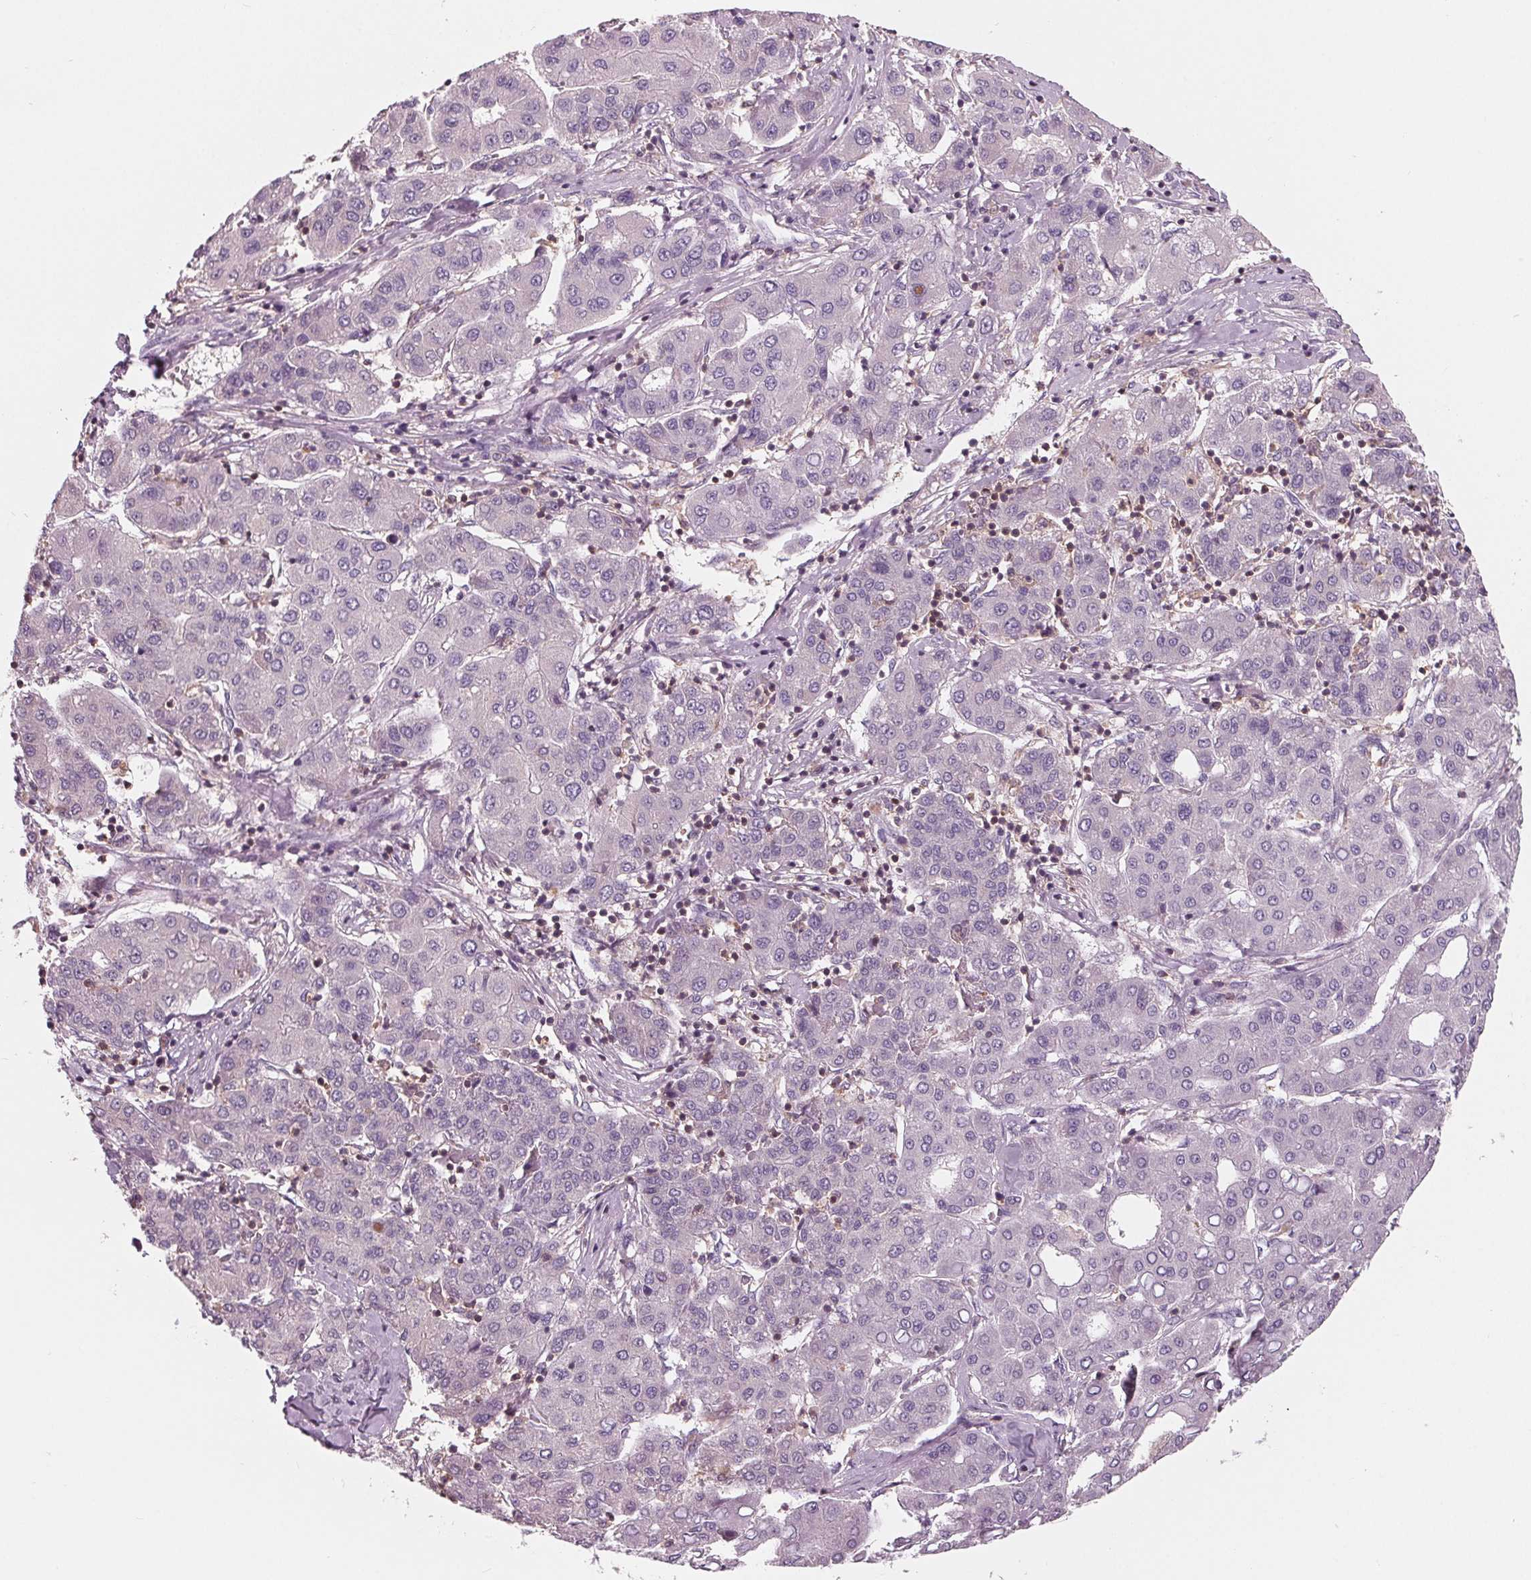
{"staining": {"intensity": "negative", "quantity": "none", "location": "none"}, "tissue": "liver cancer", "cell_type": "Tumor cells", "image_type": "cancer", "snomed": [{"axis": "morphology", "description": "Carcinoma, Hepatocellular, NOS"}, {"axis": "topography", "description": "Liver"}], "caption": "This is an IHC micrograph of liver cancer. There is no expression in tumor cells.", "gene": "ARHGAP25", "patient": {"sex": "male", "age": 65}}